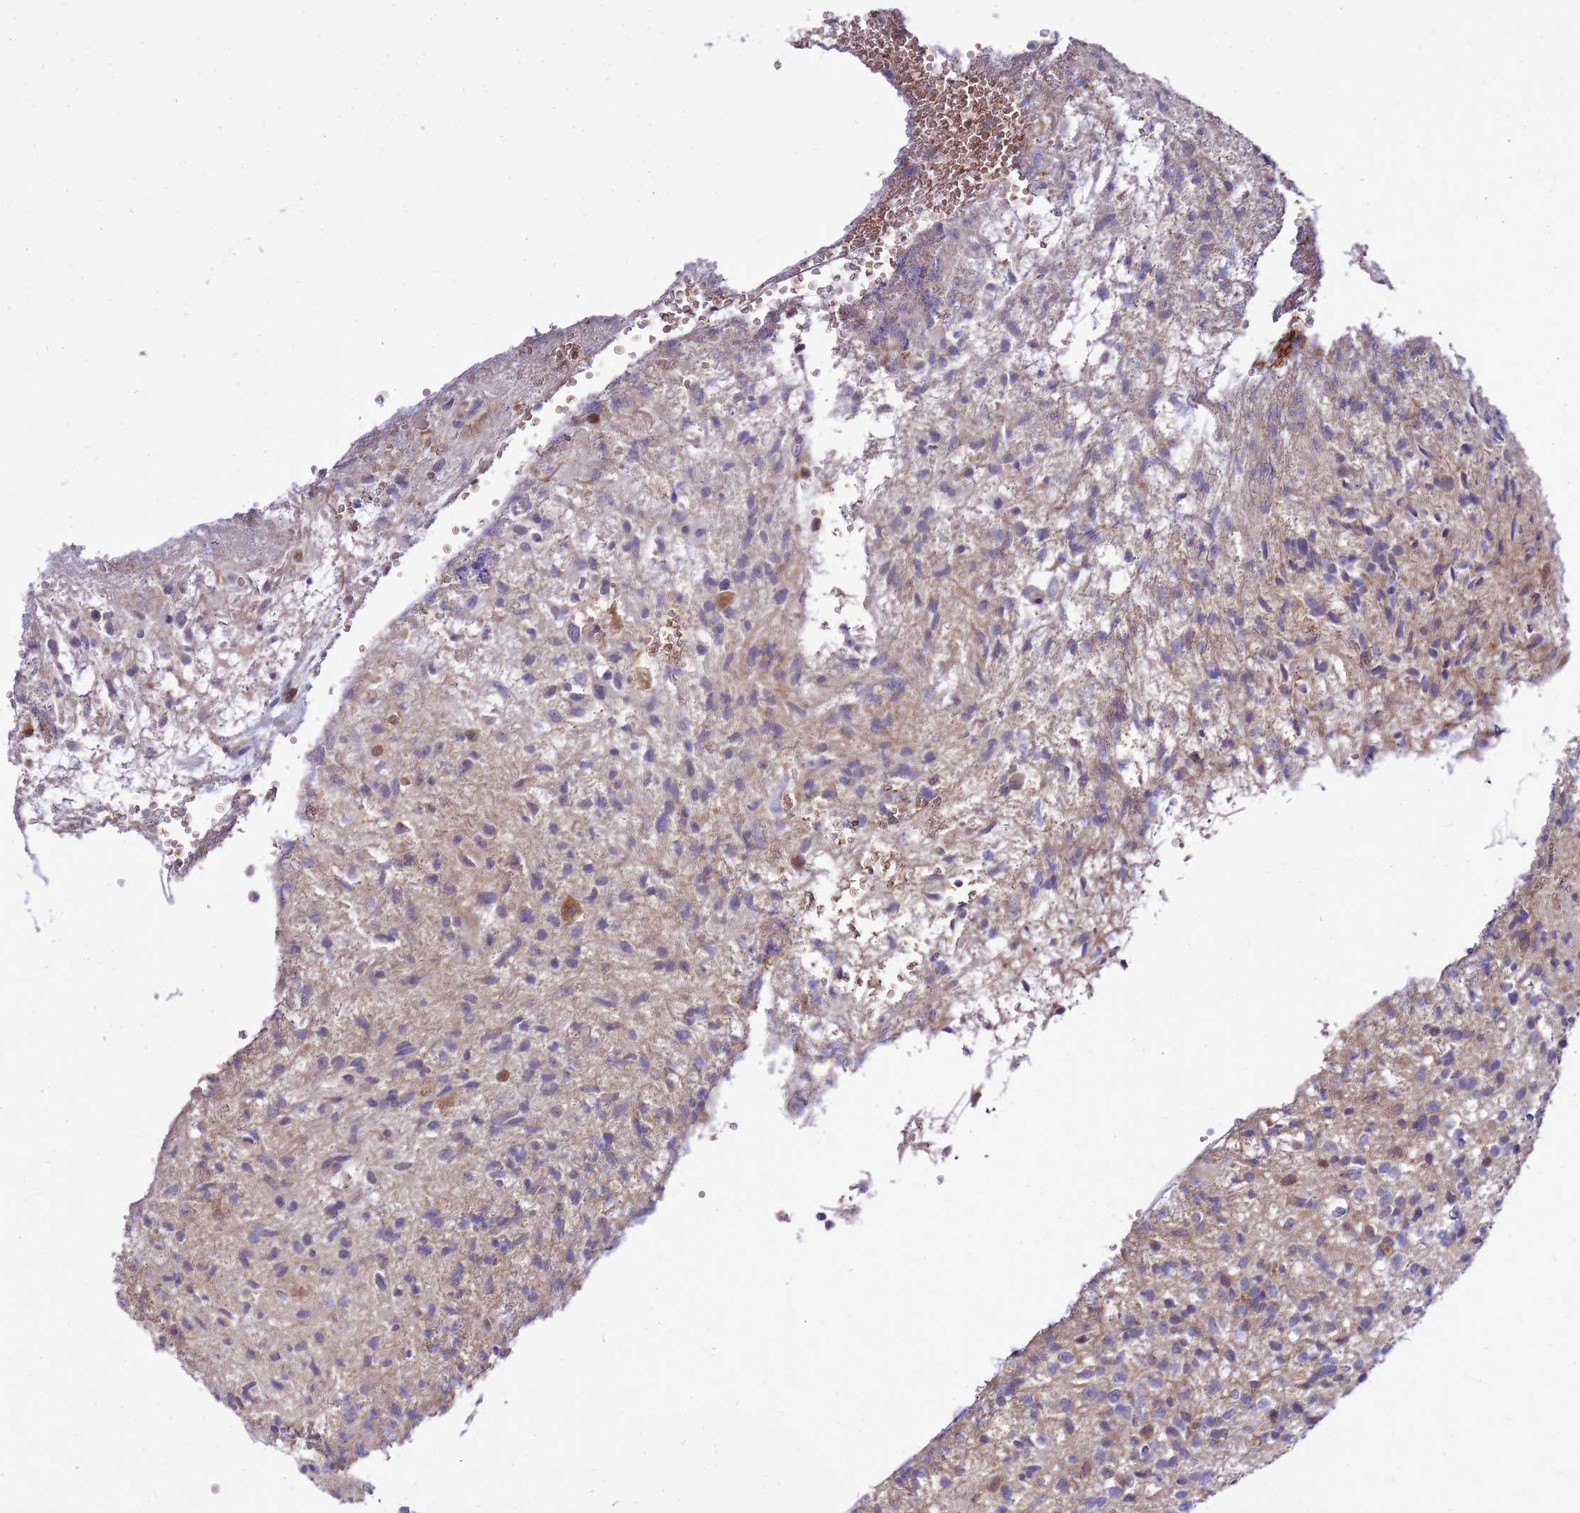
{"staining": {"intensity": "moderate", "quantity": "<25%", "location": "cytoplasmic/membranous,nuclear"}, "tissue": "glioma", "cell_type": "Tumor cells", "image_type": "cancer", "snomed": [{"axis": "morphology", "description": "Glioma, malignant, High grade"}, {"axis": "topography", "description": "Brain"}], "caption": "There is low levels of moderate cytoplasmic/membranous and nuclear staining in tumor cells of malignant glioma (high-grade), as demonstrated by immunohistochemical staining (brown color).", "gene": "EIF4EBP3", "patient": {"sex": "male", "age": 56}}